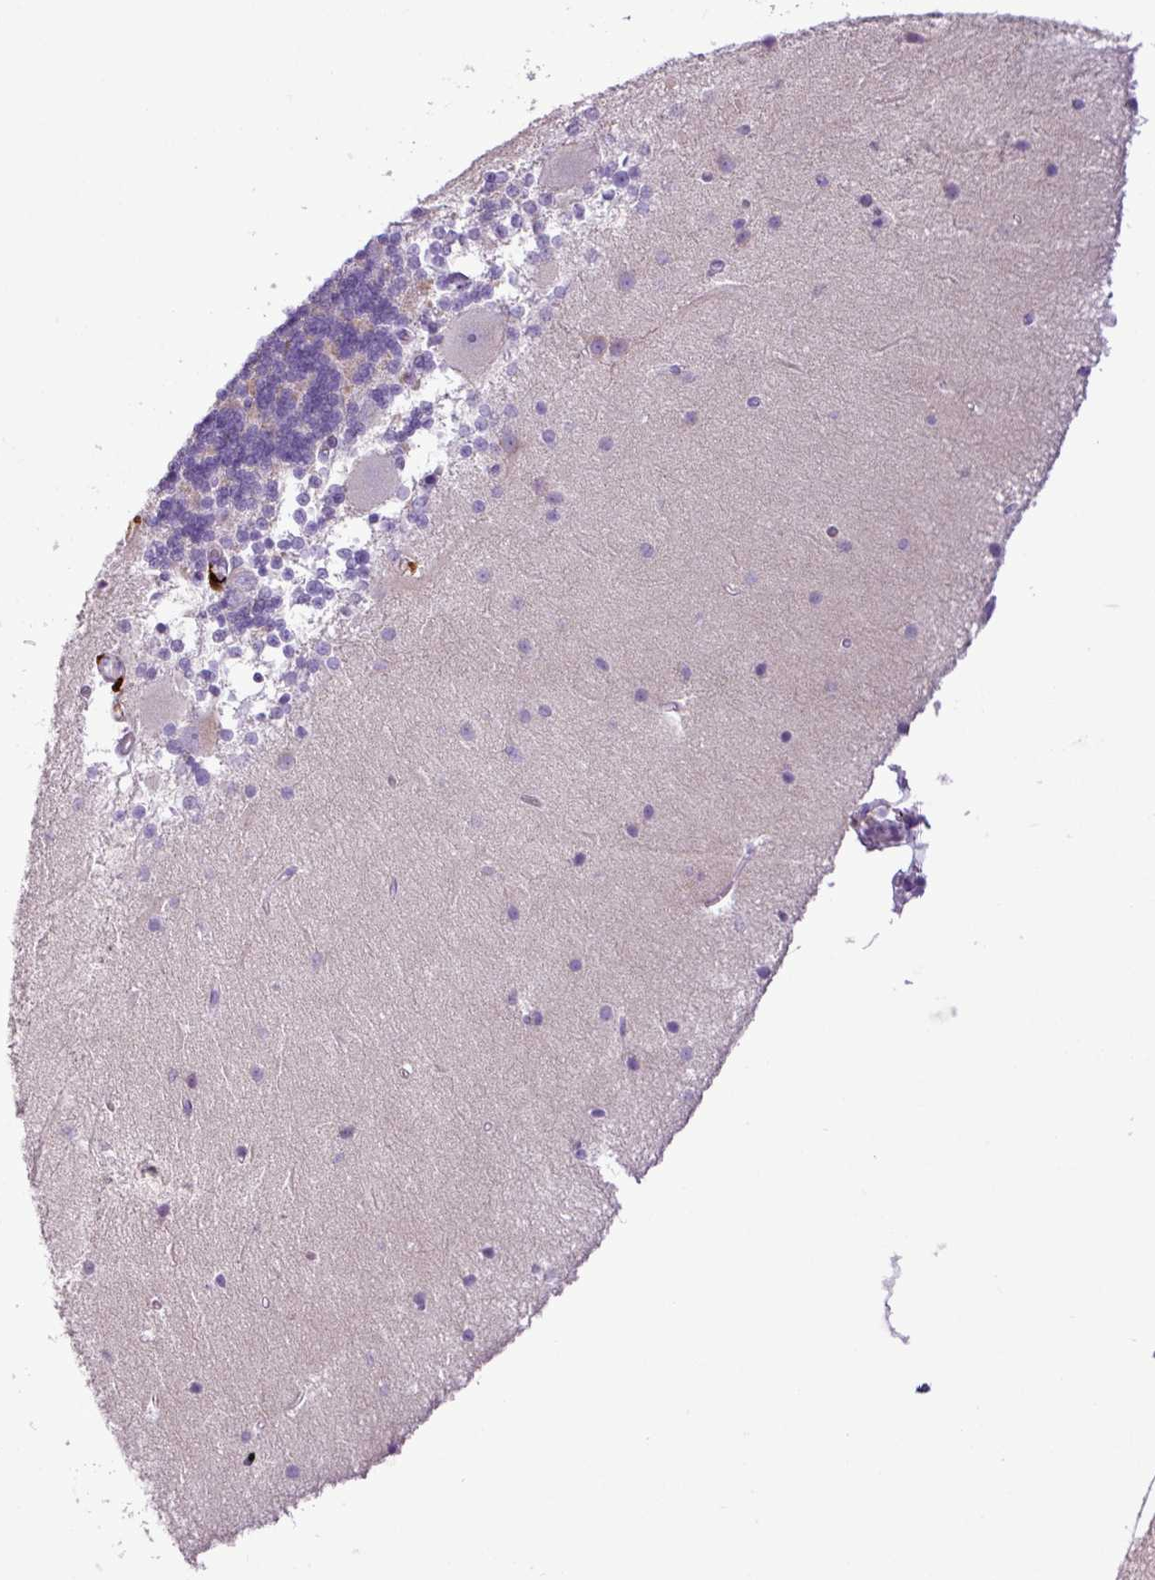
{"staining": {"intensity": "negative", "quantity": "none", "location": "none"}, "tissue": "cerebellum", "cell_type": "Cells in granular layer", "image_type": "normal", "snomed": [{"axis": "morphology", "description": "Normal tissue, NOS"}, {"axis": "topography", "description": "Cerebellum"}], "caption": "The photomicrograph demonstrates no staining of cells in granular layer in benign cerebellum.", "gene": "TMEM200C", "patient": {"sex": "female", "age": 54}}